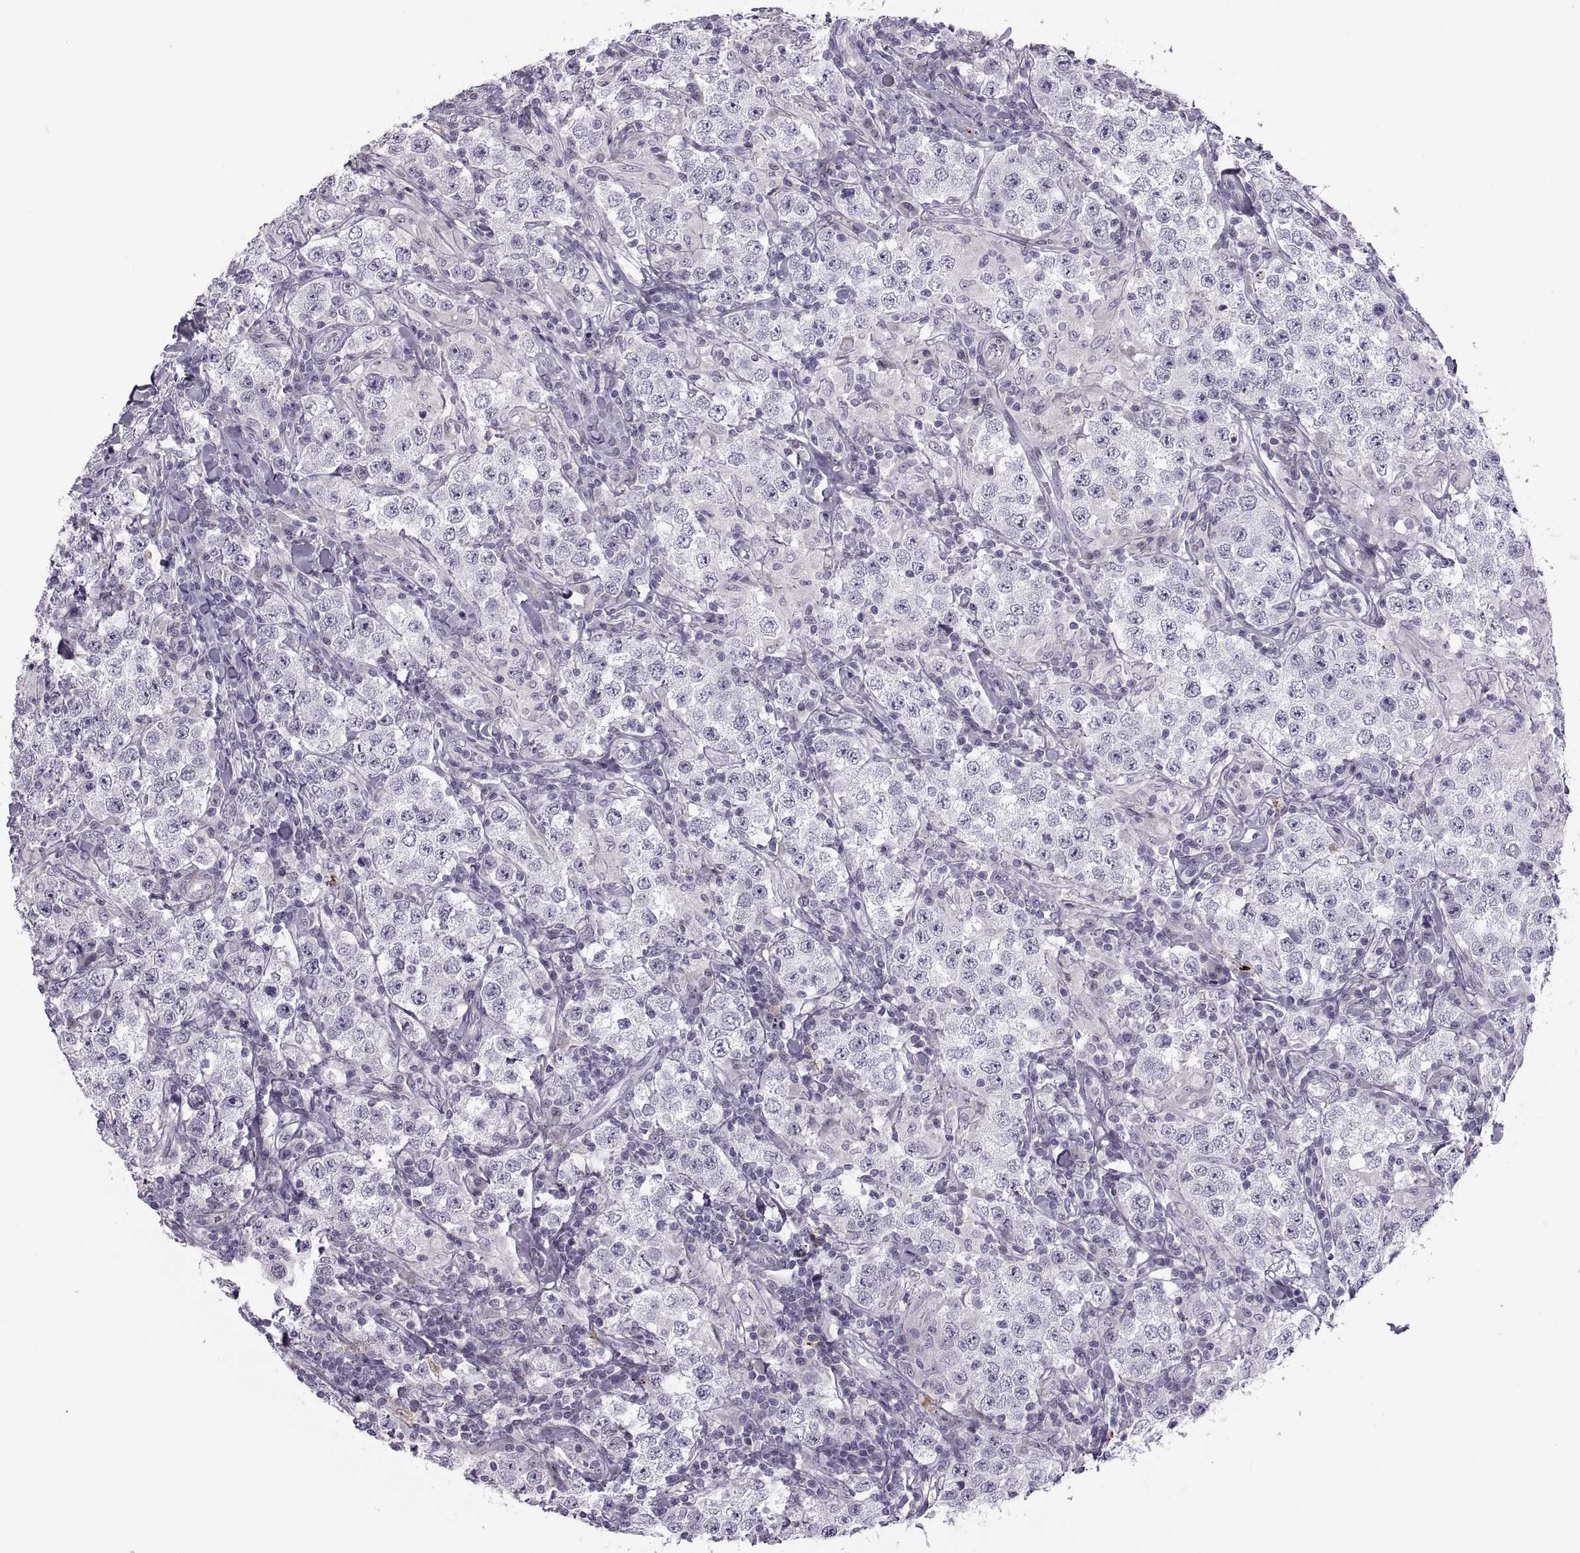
{"staining": {"intensity": "negative", "quantity": "none", "location": "none"}, "tissue": "testis cancer", "cell_type": "Tumor cells", "image_type": "cancer", "snomed": [{"axis": "morphology", "description": "Seminoma, NOS"}, {"axis": "morphology", "description": "Carcinoma, Embryonal, NOS"}, {"axis": "topography", "description": "Testis"}], "caption": "An IHC histopathology image of testis cancer (seminoma) is shown. There is no staining in tumor cells of testis cancer (seminoma).", "gene": "CHCT1", "patient": {"sex": "male", "age": 41}}